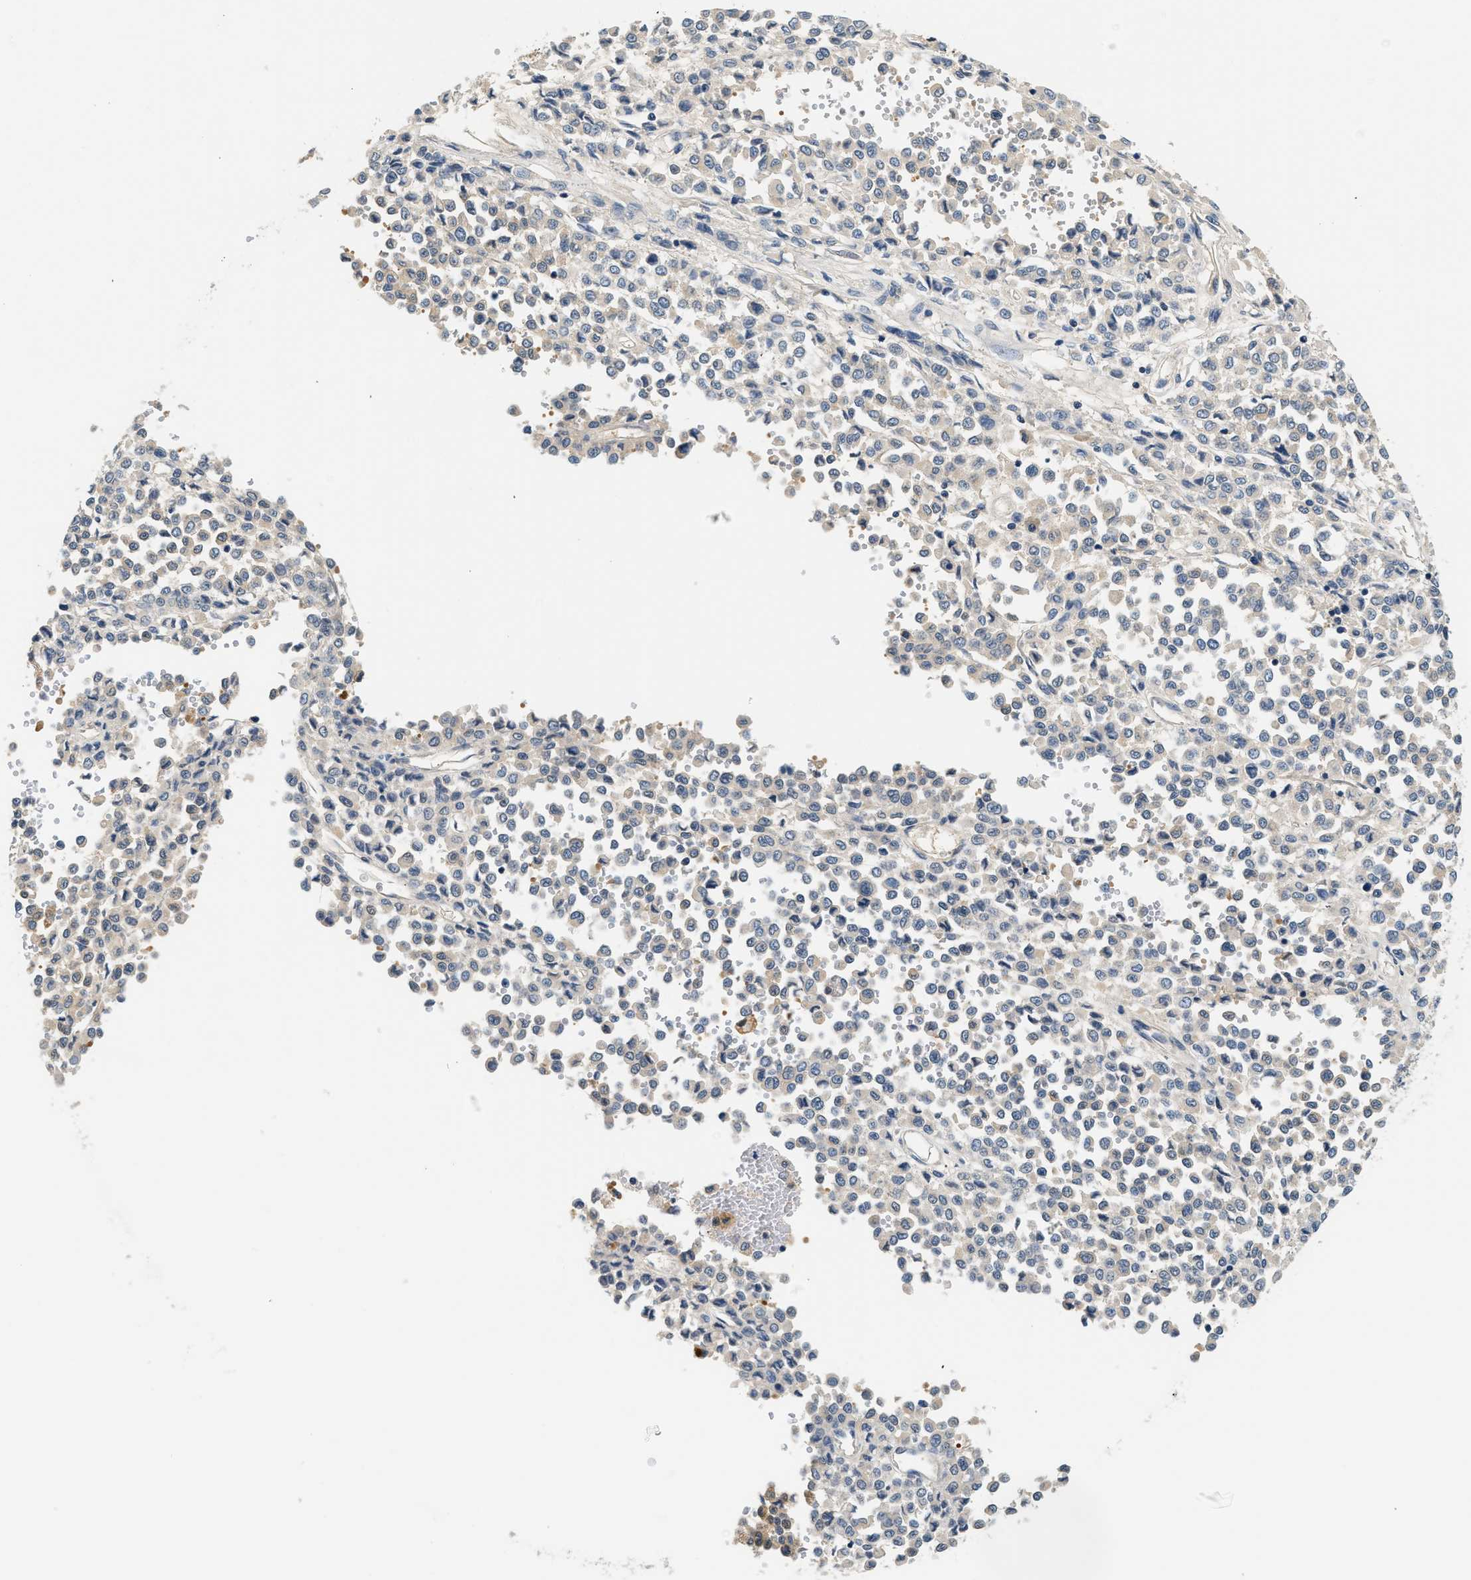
{"staining": {"intensity": "weak", "quantity": "<25%", "location": "cytoplasmic/membranous"}, "tissue": "melanoma", "cell_type": "Tumor cells", "image_type": "cancer", "snomed": [{"axis": "morphology", "description": "Malignant melanoma, Metastatic site"}, {"axis": "topography", "description": "Pancreas"}], "caption": "Immunohistochemistry (IHC) photomicrograph of malignant melanoma (metastatic site) stained for a protein (brown), which displays no expression in tumor cells.", "gene": "SLC35E1", "patient": {"sex": "female", "age": 30}}